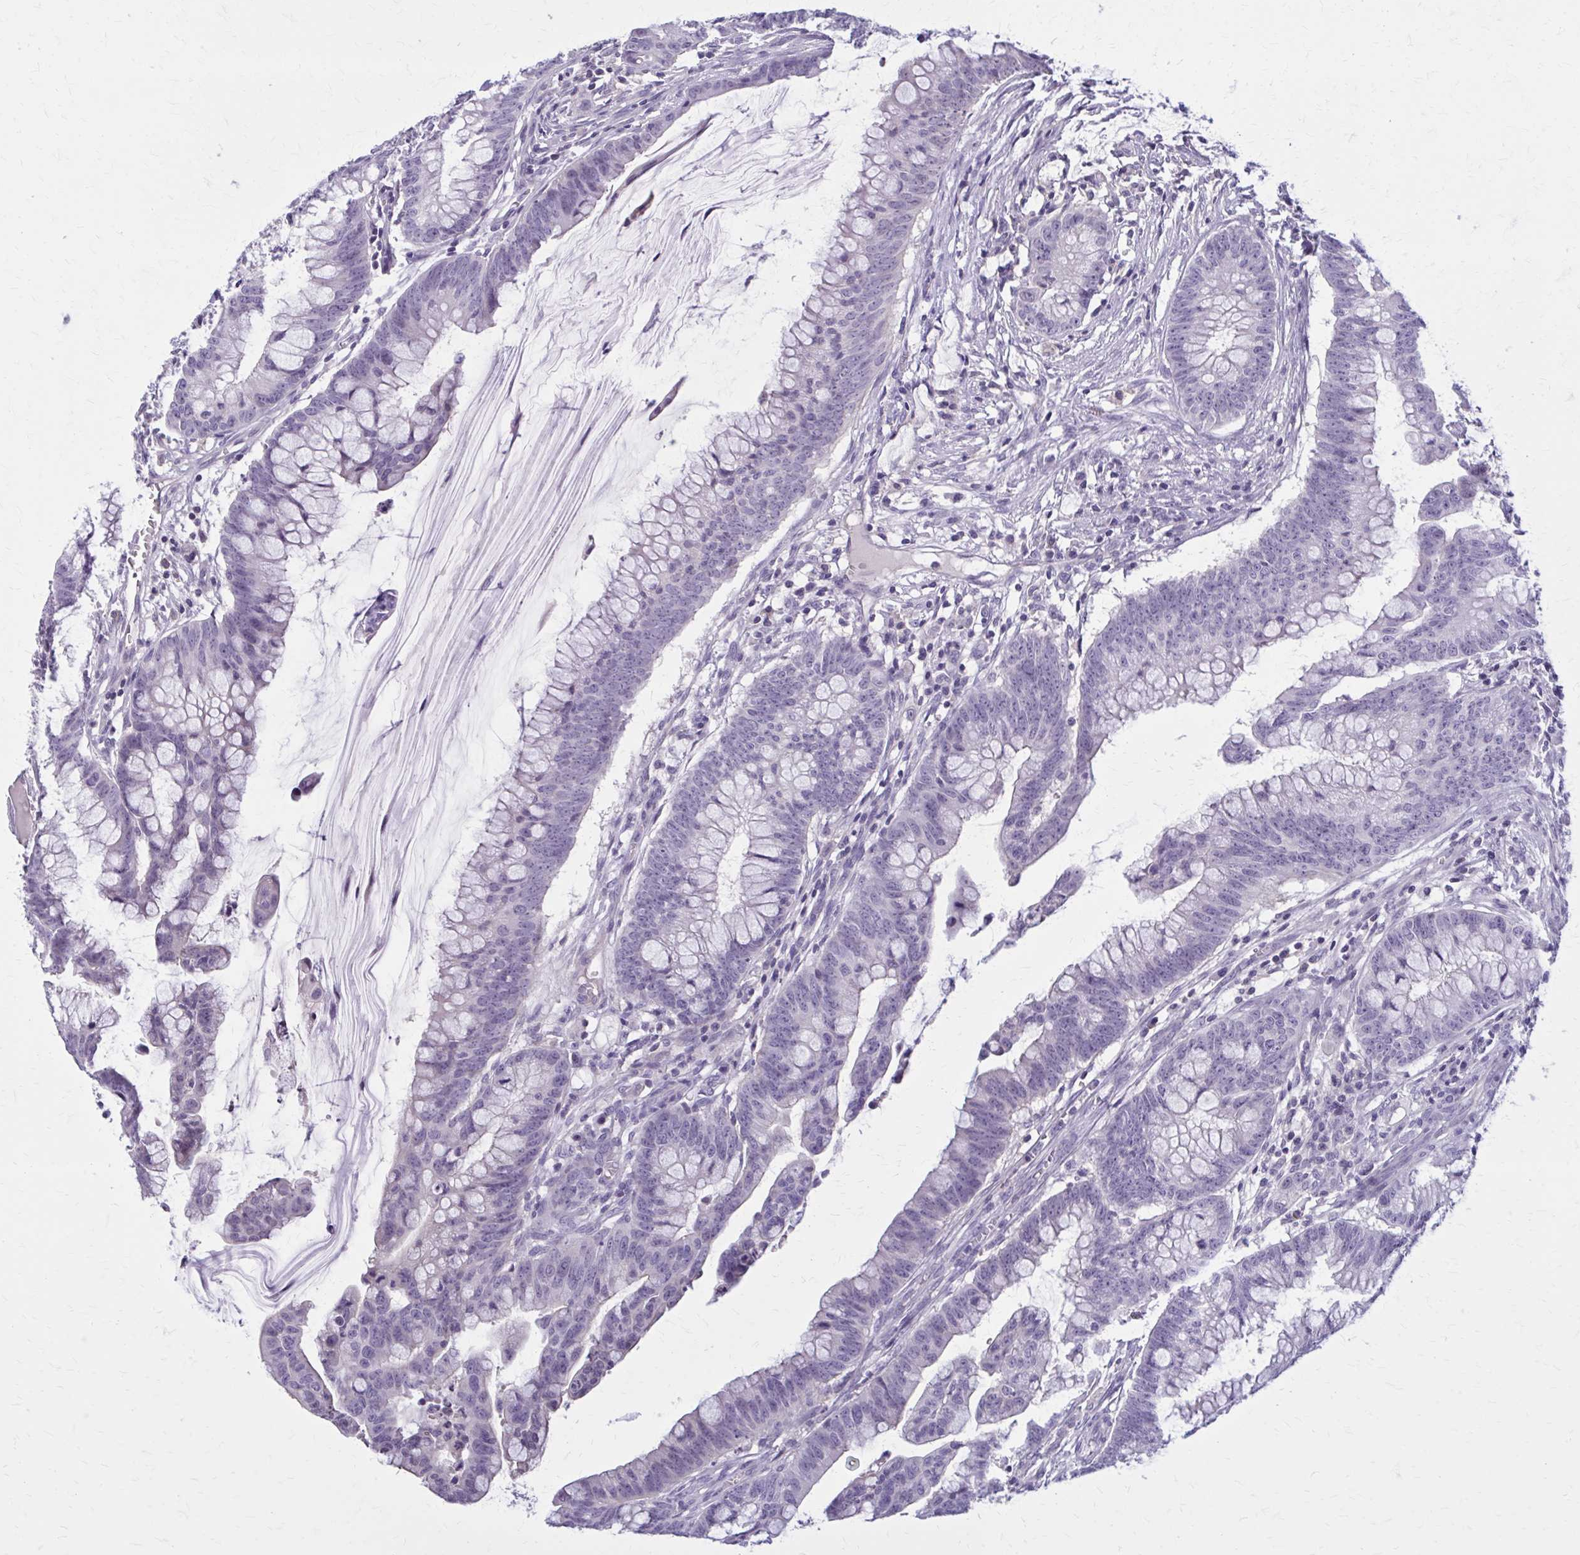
{"staining": {"intensity": "negative", "quantity": "none", "location": "none"}, "tissue": "colorectal cancer", "cell_type": "Tumor cells", "image_type": "cancer", "snomed": [{"axis": "morphology", "description": "Adenocarcinoma, NOS"}, {"axis": "topography", "description": "Colon"}], "caption": "Tumor cells are negative for protein expression in human colorectal cancer.", "gene": "OR4A47", "patient": {"sex": "male", "age": 62}}